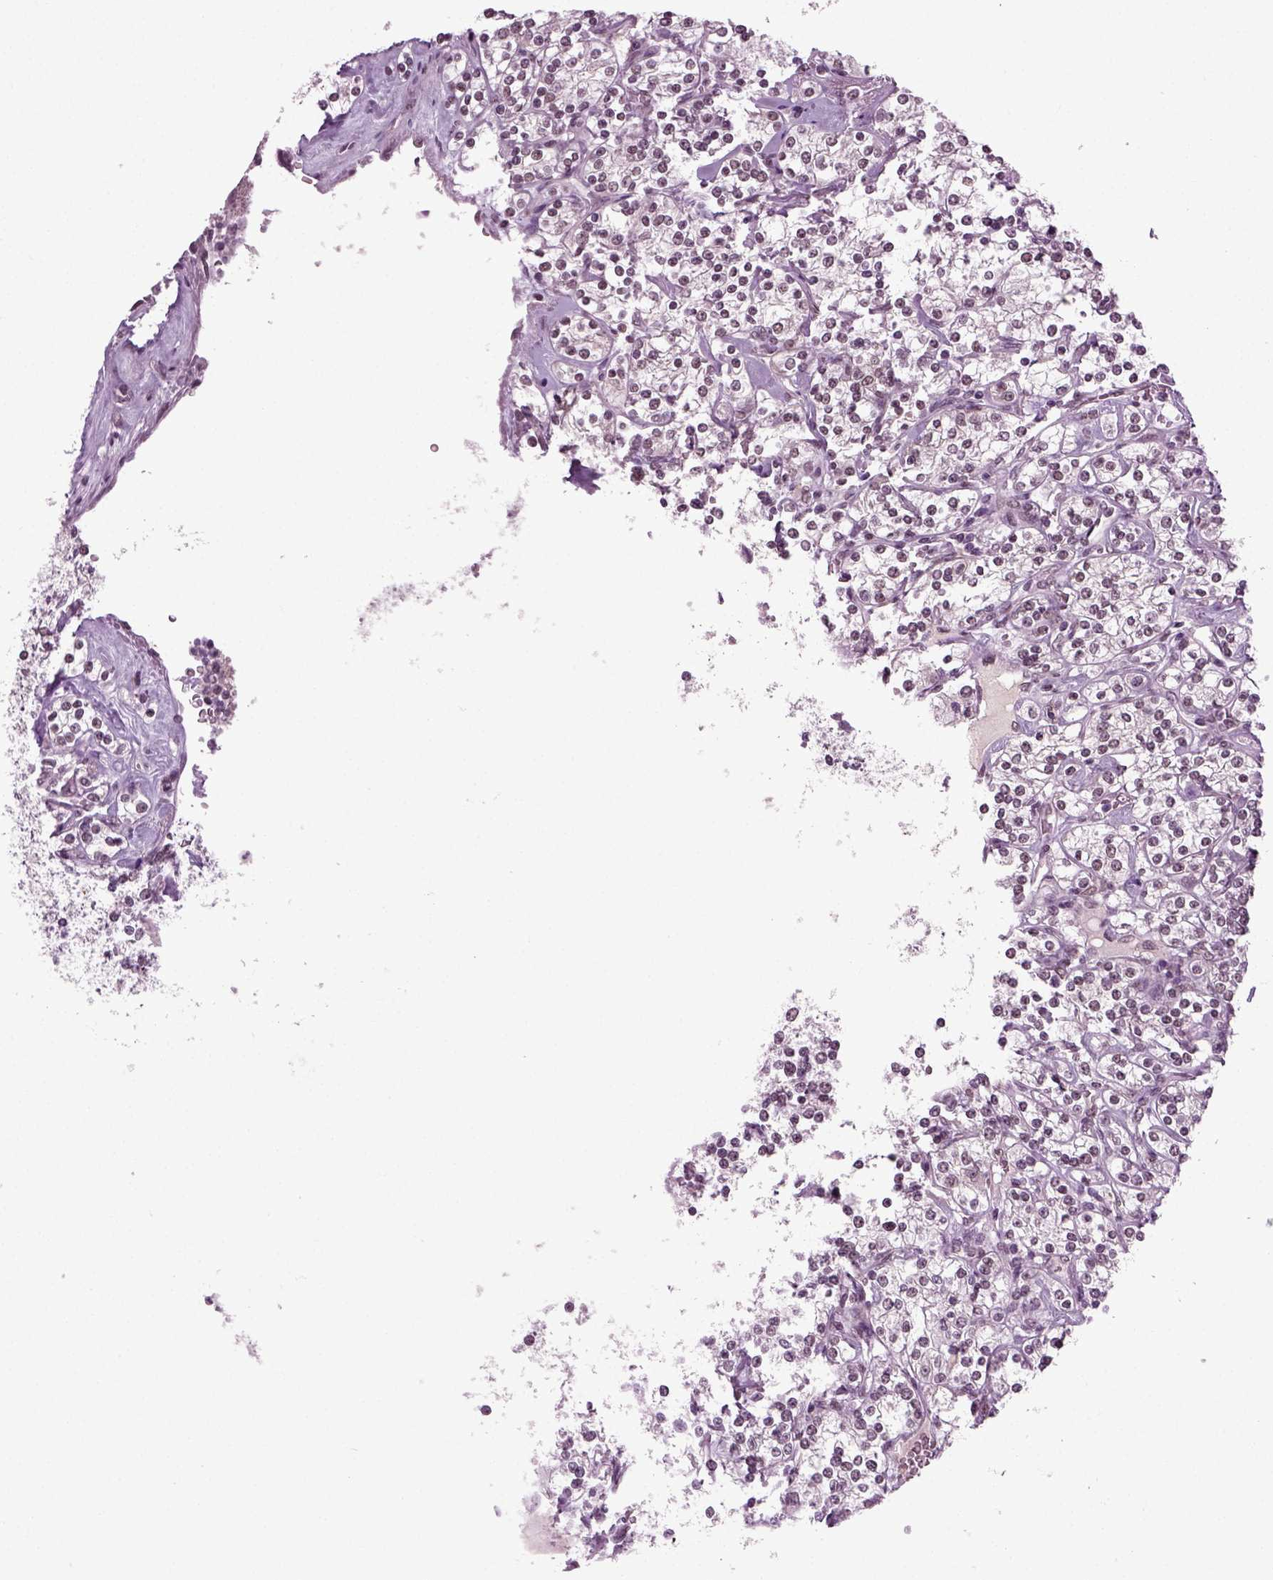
{"staining": {"intensity": "negative", "quantity": "none", "location": "none"}, "tissue": "renal cancer", "cell_type": "Tumor cells", "image_type": "cancer", "snomed": [{"axis": "morphology", "description": "Adenocarcinoma, NOS"}, {"axis": "topography", "description": "Kidney"}], "caption": "Tumor cells show no significant expression in renal cancer (adenocarcinoma).", "gene": "RCOR3", "patient": {"sex": "male", "age": 77}}